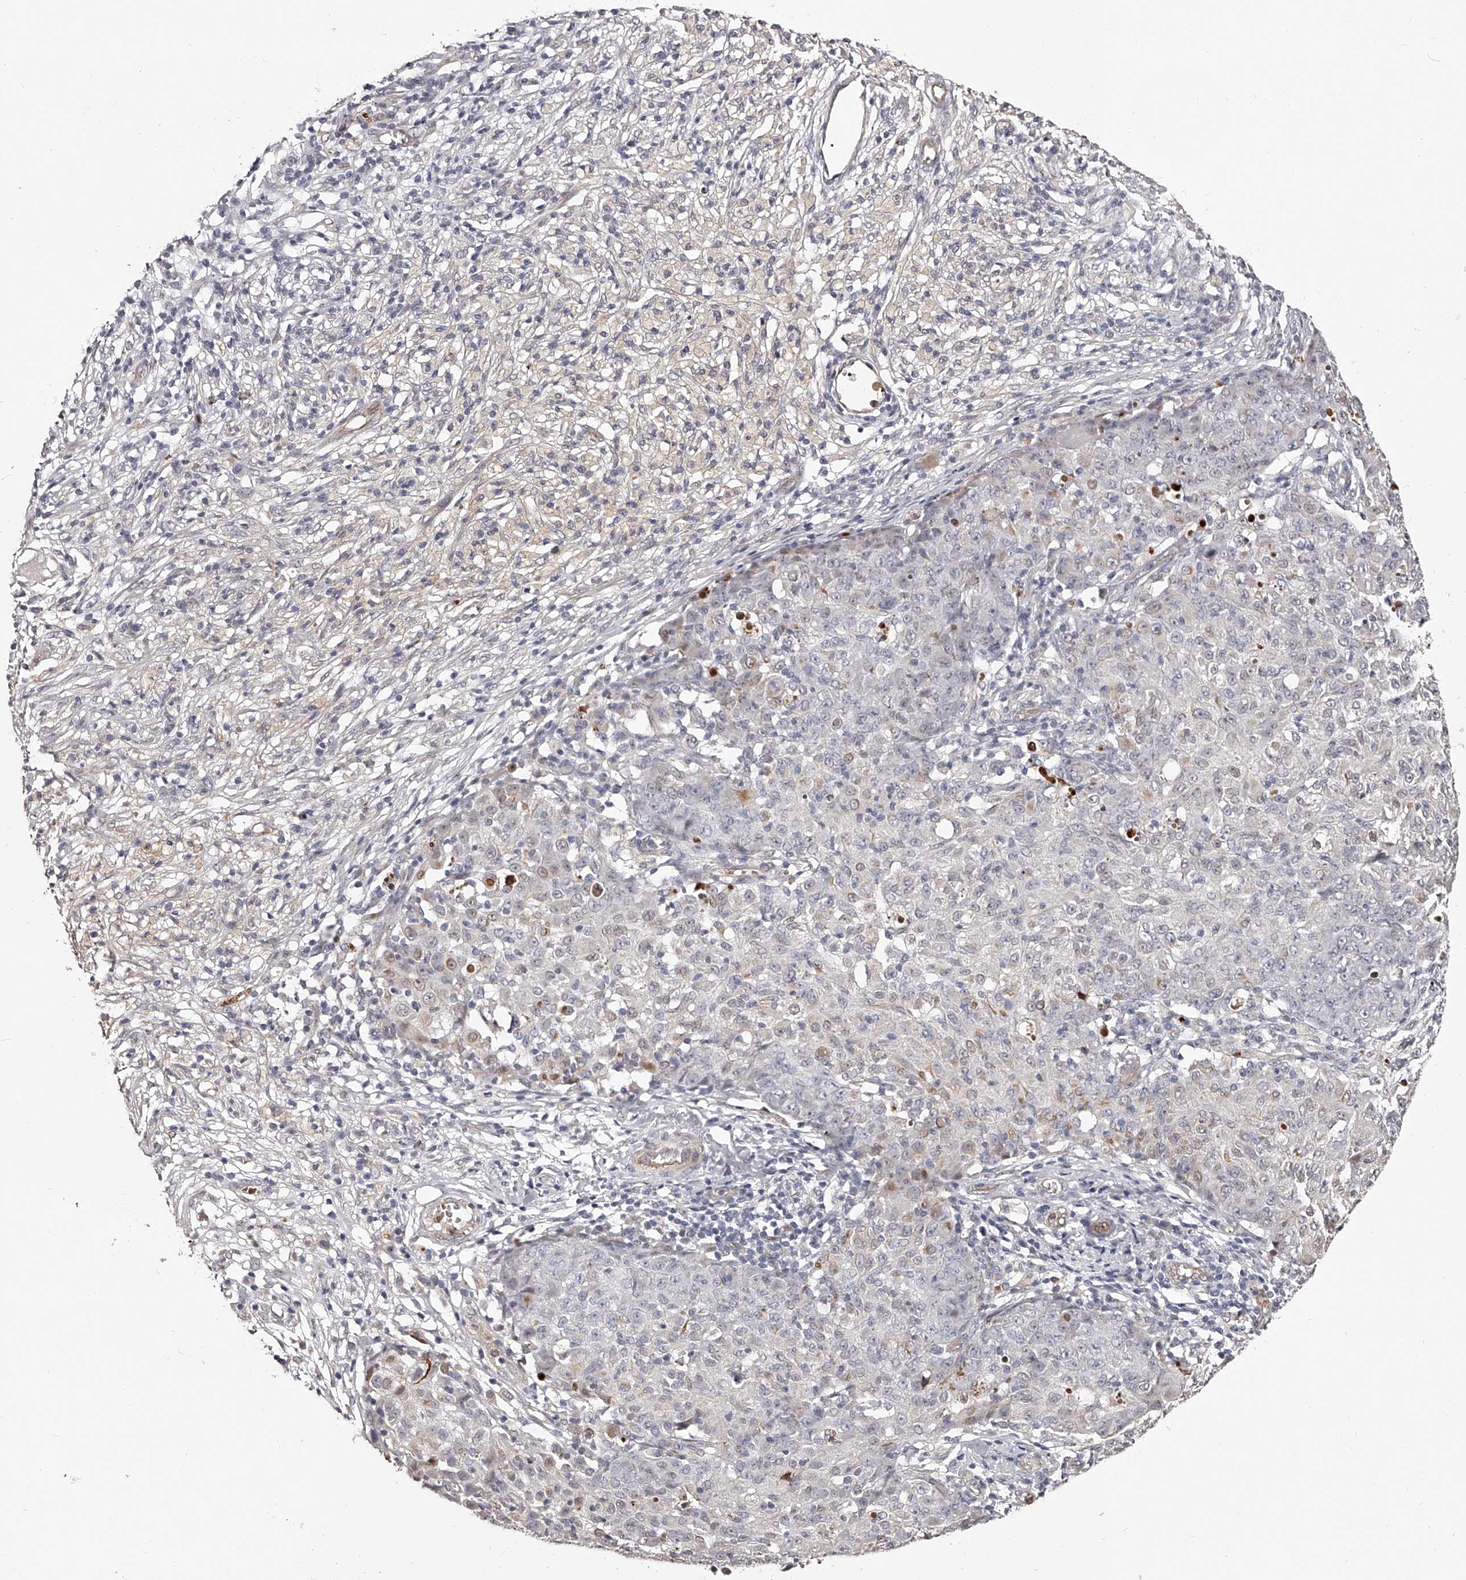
{"staining": {"intensity": "negative", "quantity": "none", "location": "none"}, "tissue": "ovarian cancer", "cell_type": "Tumor cells", "image_type": "cancer", "snomed": [{"axis": "morphology", "description": "Carcinoma, endometroid"}, {"axis": "topography", "description": "Ovary"}], "caption": "Immunohistochemistry (IHC) of ovarian endometroid carcinoma shows no positivity in tumor cells.", "gene": "URGCP", "patient": {"sex": "female", "age": 42}}